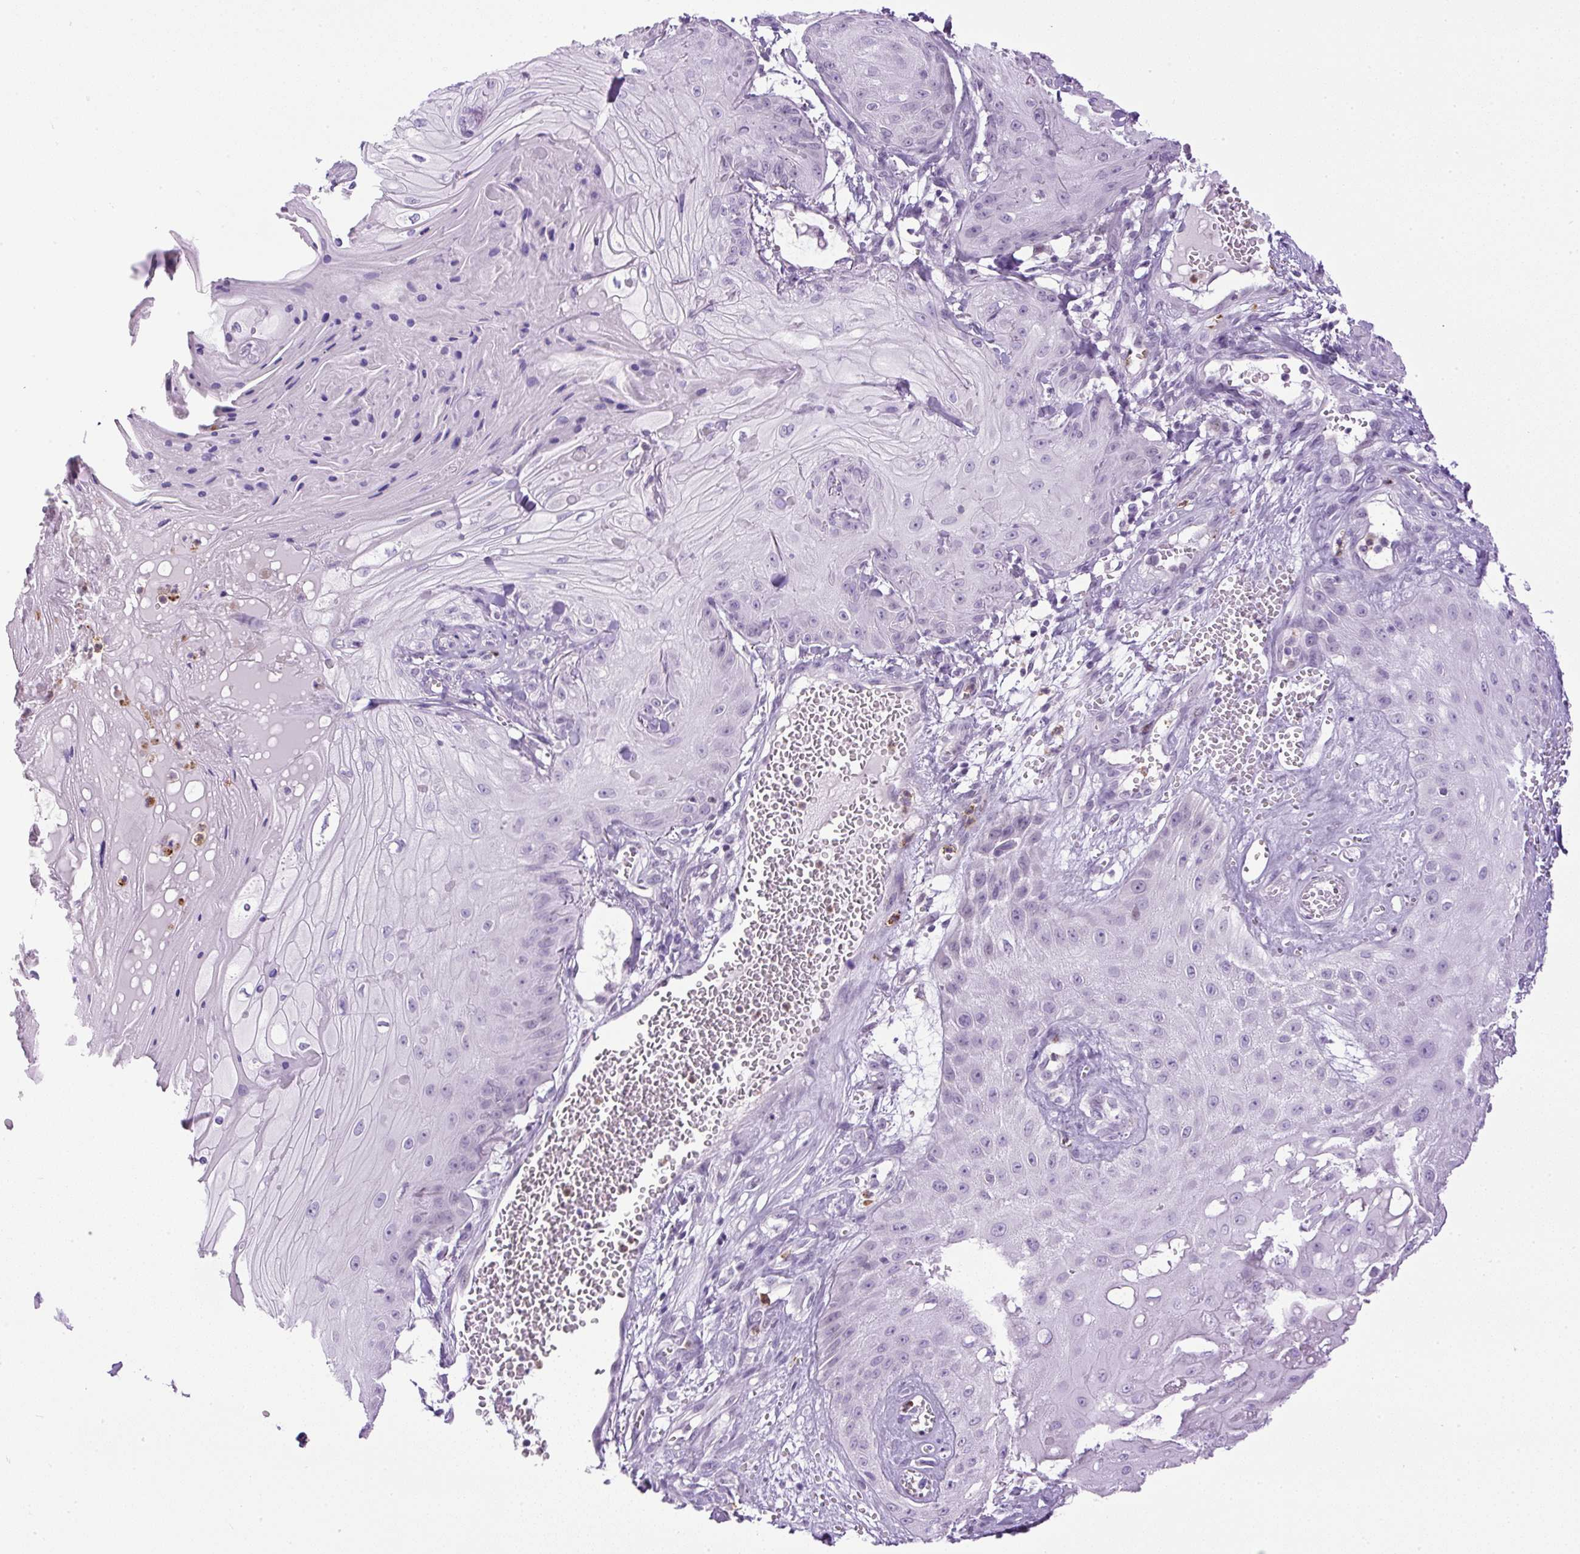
{"staining": {"intensity": "negative", "quantity": "none", "location": "none"}, "tissue": "skin cancer", "cell_type": "Tumor cells", "image_type": "cancer", "snomed": [{"axis": "morphology", "description": "Squamous cell carcinoma, NOS"}, {"axis": "topography", "description": "Skin"}], "caption": "Immunohistochemical staining of human squamous cell carcinoma (skin) displays no significant positivity in tumor cells.", "gene": "RHBDD2", "patient": {"sex": "male", "age": 74}}